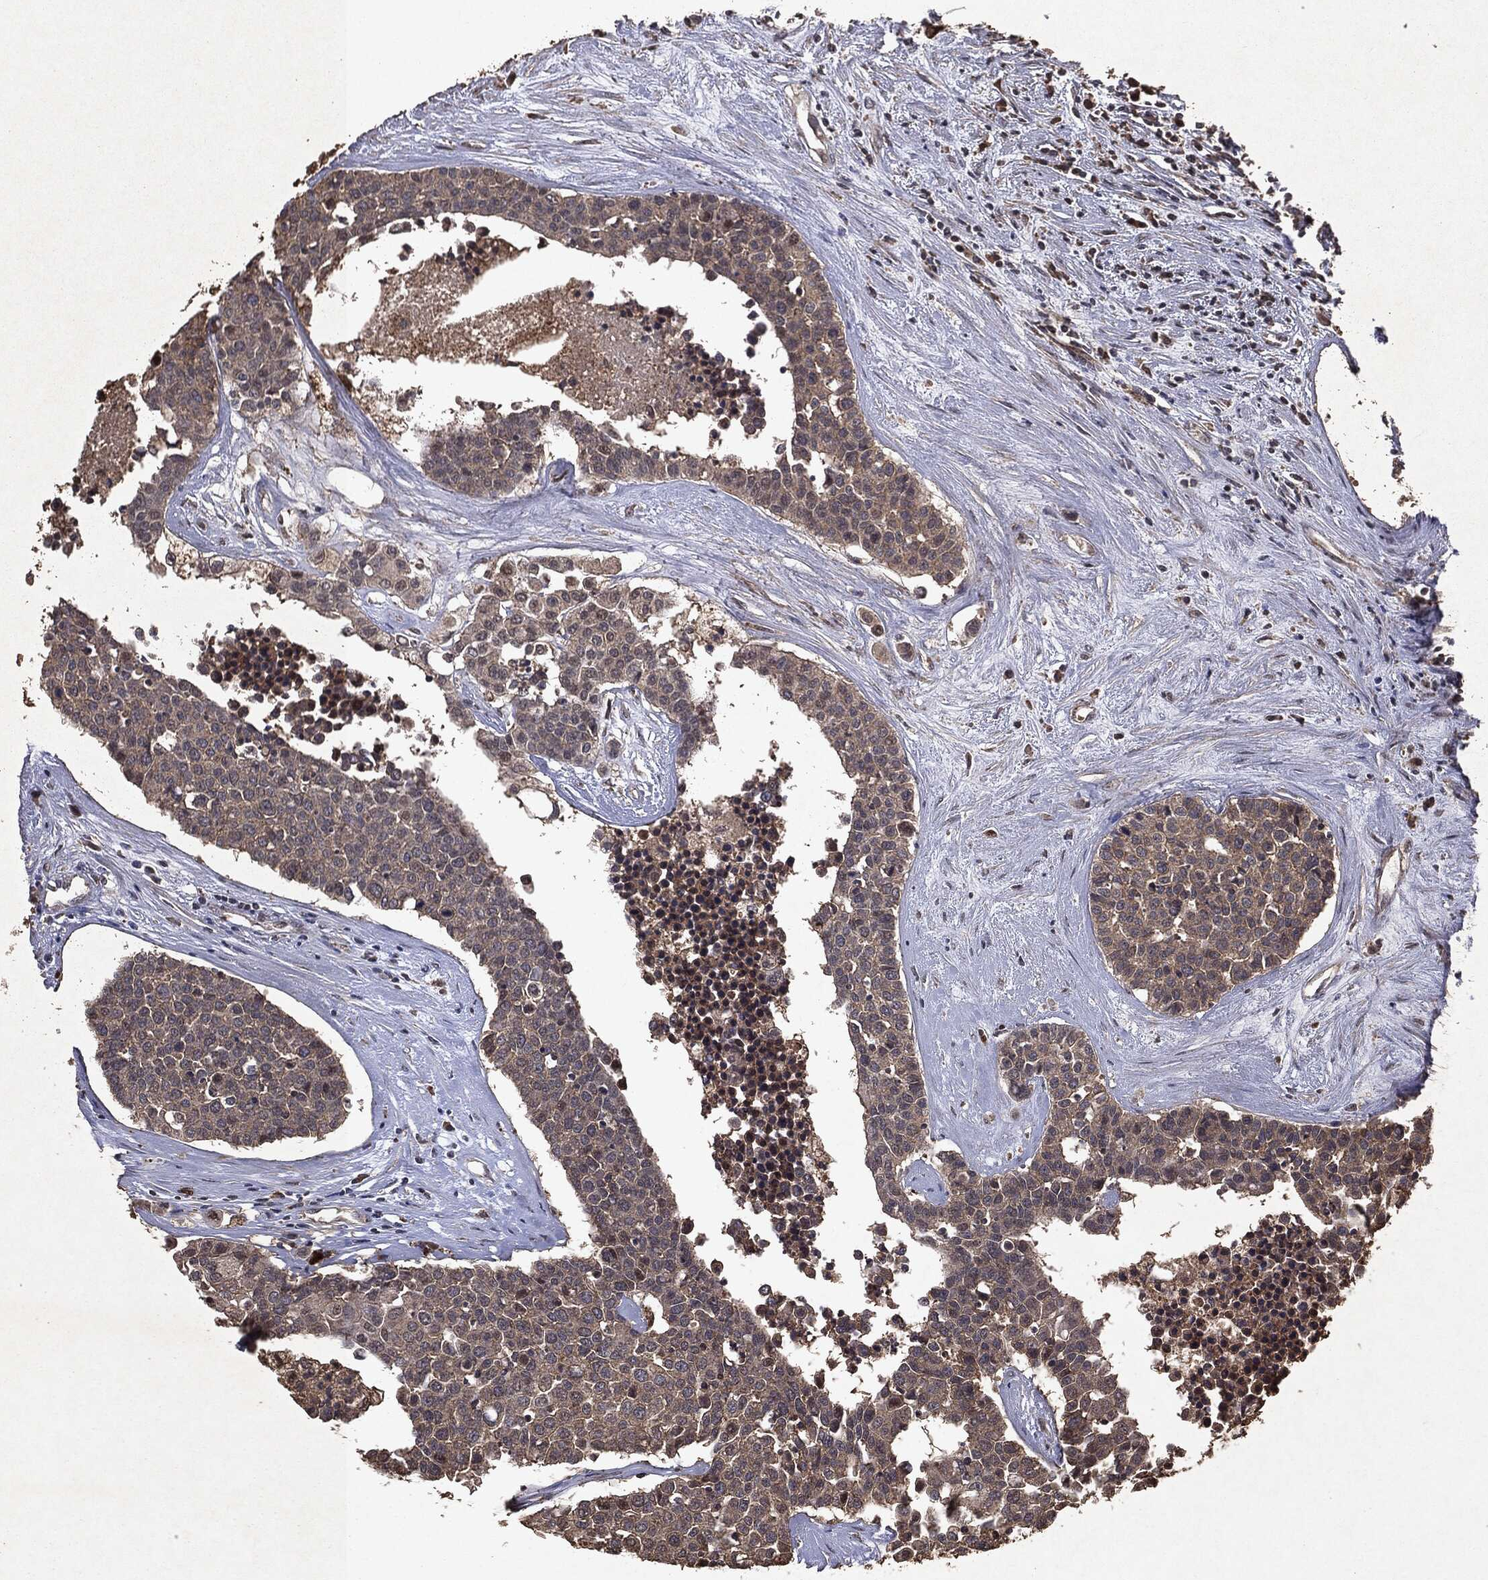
{"staining": {"intensity": "negative", "quantity": "none", "location": "none"}, "tissue": "carcinoid", "cell_type": "Tumor cells", "image_type": "cancer", "snomed": [{"axis": "morphology", "description": "Carcinoid, malignant, NOS"}, {"axis": "topography", "description": "Colon"}], "caption": "Micrograph shows no significant protein staining in tumor cells of carcinoid (malignant).", "gene": "MTOR", "patient": {"sex": "male", "age": 81}}